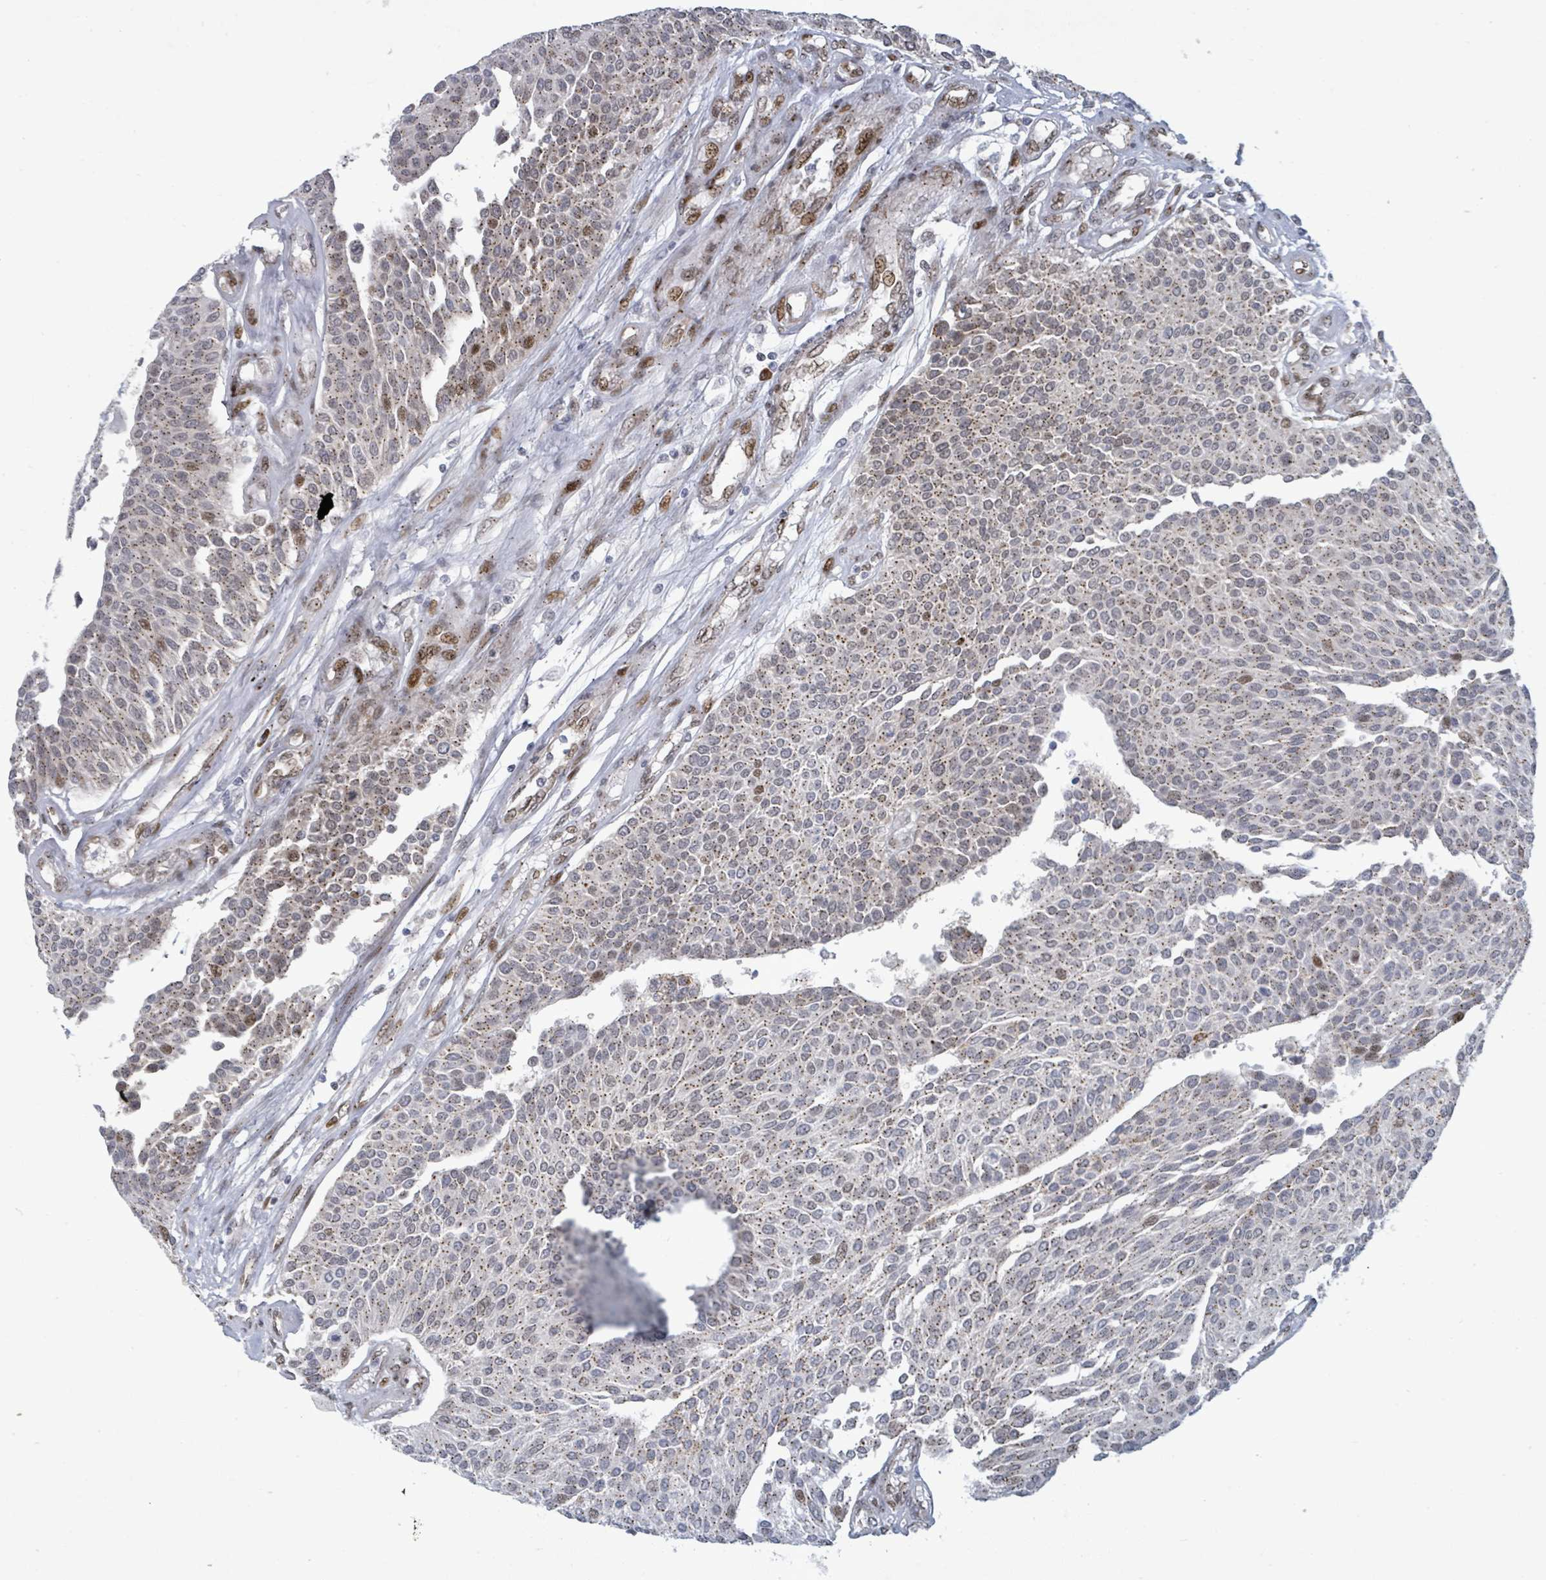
{"staining": {"intensity": "weak", "quantity": ">75%", "location": "cytoplasmic/membranous,nuclear"}, "tissue": "urothelial cancer", "cell_type": "Tumor cells", "image_type": "cancer", "snomed": [{"axis": "morphology", "description": "Urothelial carcinoma, NOS"}, {"axis": "topography", "description": "Urinary bladder"}], "caption": "Immunohistochemical staining of urothelial cancer demonstrates low levels of weak cytoplasmic/membranous and nuclear protein positivity in approximately >75% of tumor cells.", "gene": "TUSC1", "patient": {"sex": "male", "age": 55}}